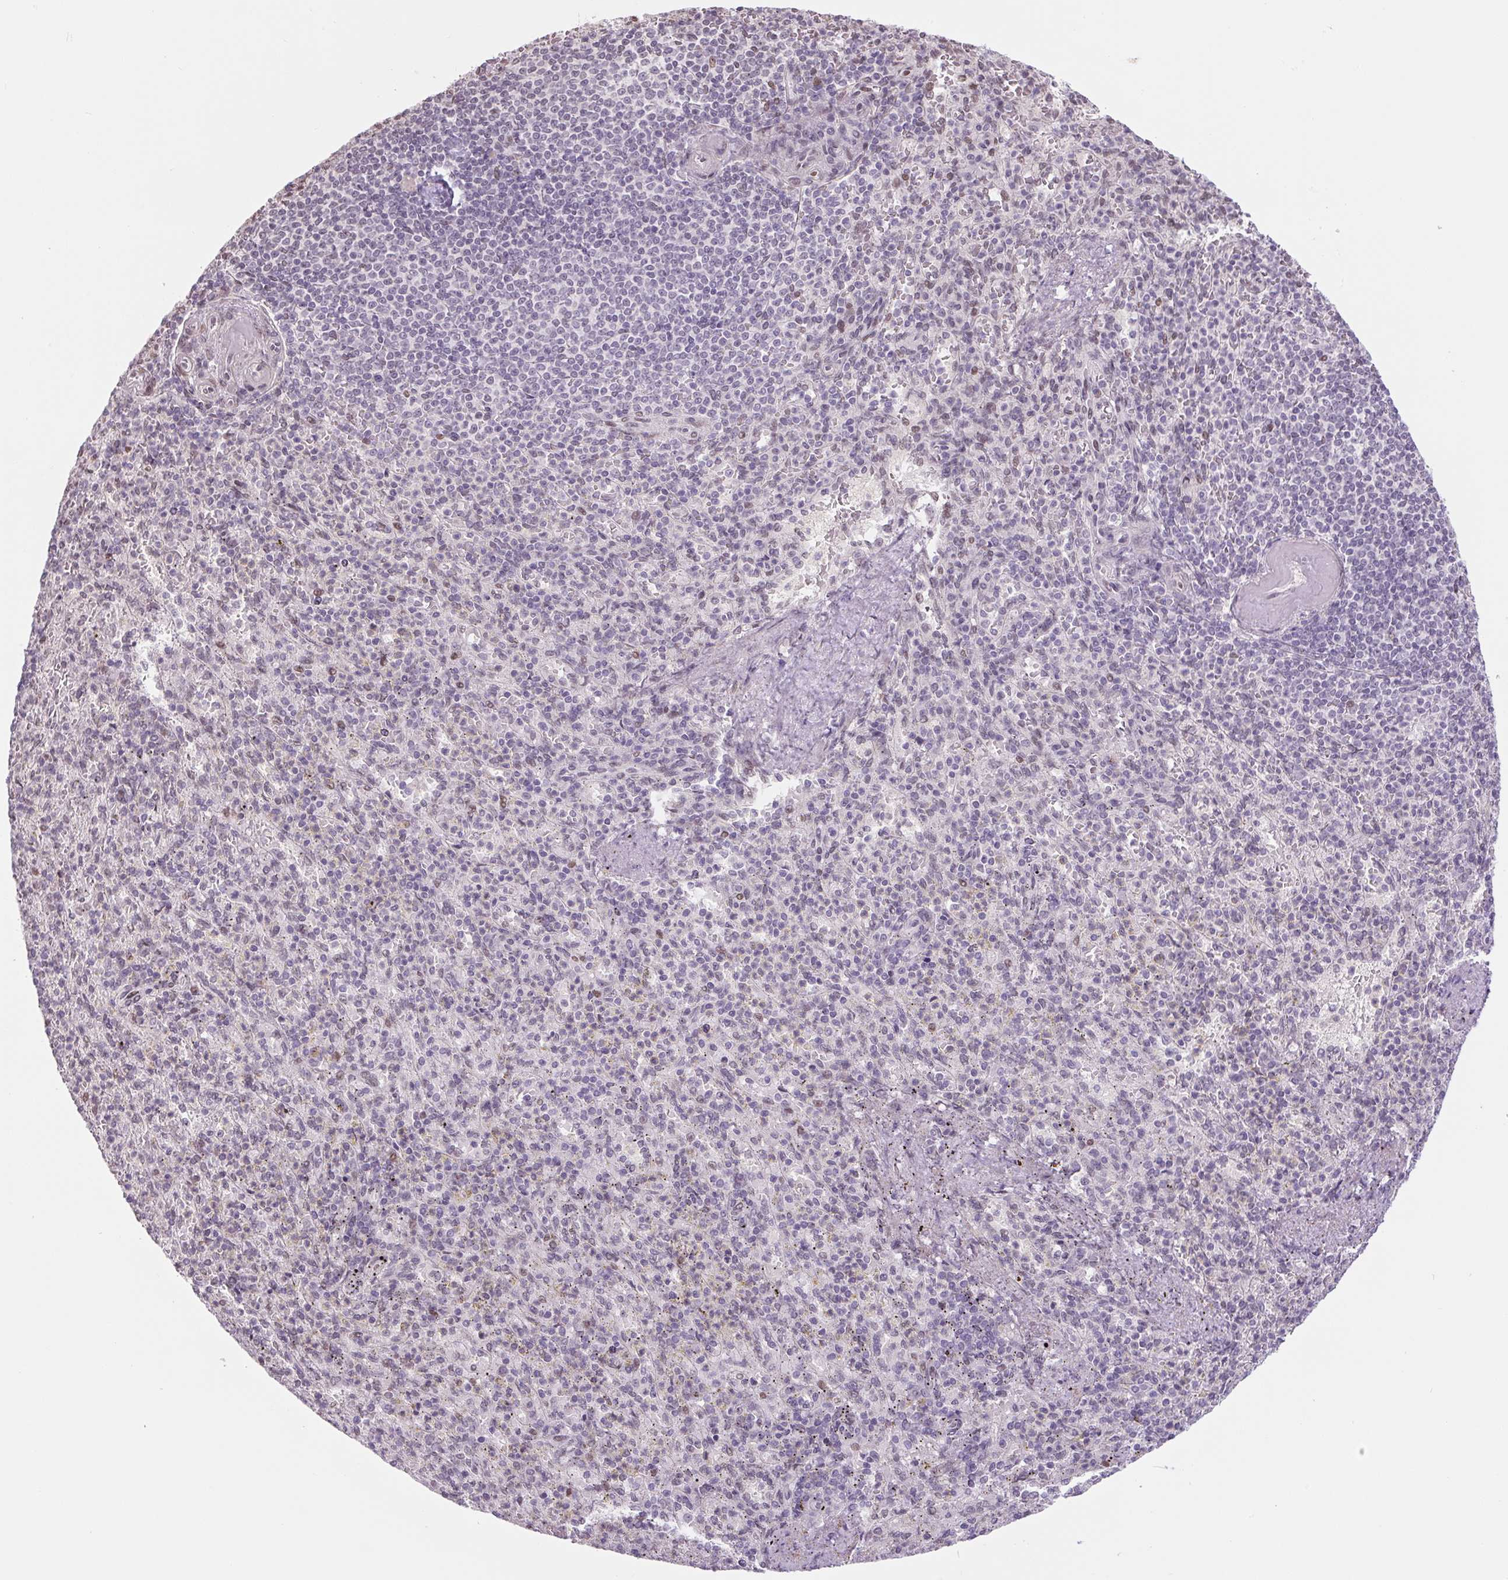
{"staining": {"intensity": "weak", "quantity": "<25%", "location": "nuclear"}, "tissue": "spleen", "cell_type": "Cells in red pulp", "image_type": "normal", "snomed": [{"axis": "morphology", "description": "Normal tissue, NOS"}, {"axis": "topography", "description": "Spleen"}], "caption": "Cells in red pulp show no significant expression in normal spleen.", "gene": "TCFL5", "patient": {"sex": "female", "age": 74}}